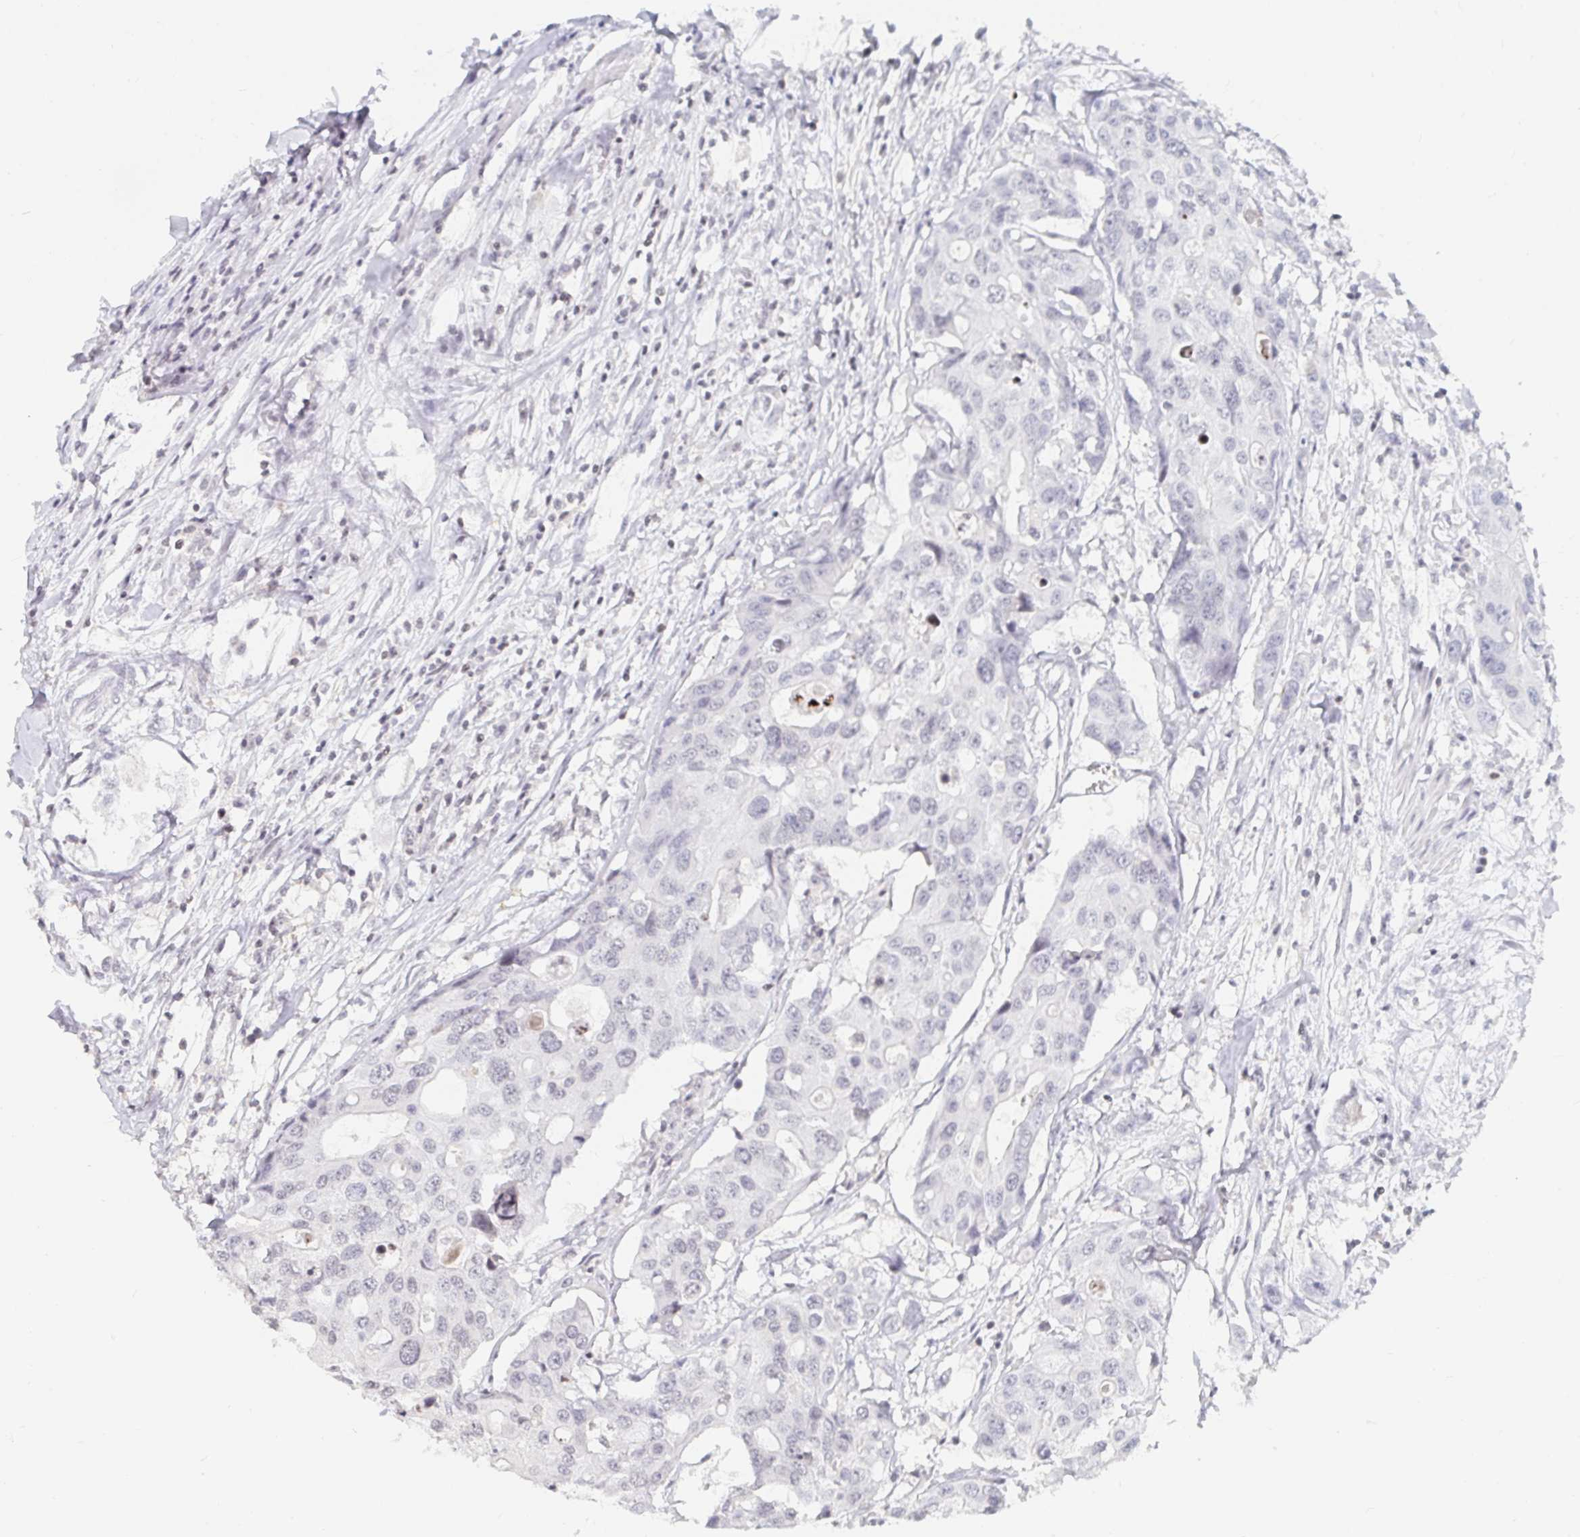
{"staining": {"intensity": "negative", "quantity": "none", "location": "none"}, "tissue": "colorectal cancer", "cell_type": "Tumor cells", "image_type": "cancer", "snomed": [{"axis": "morphology", "description": "Adenocarcinoma, NOS"}, {"axis": "topography", "description": "Colon"}], "caption": "This is a photomicrograph of IHC staining of colorectal adenocarcinoma, which shows no staining in tumor cells.", "gene": "NME9", "patient": {"sex": "male", "age": 77}}